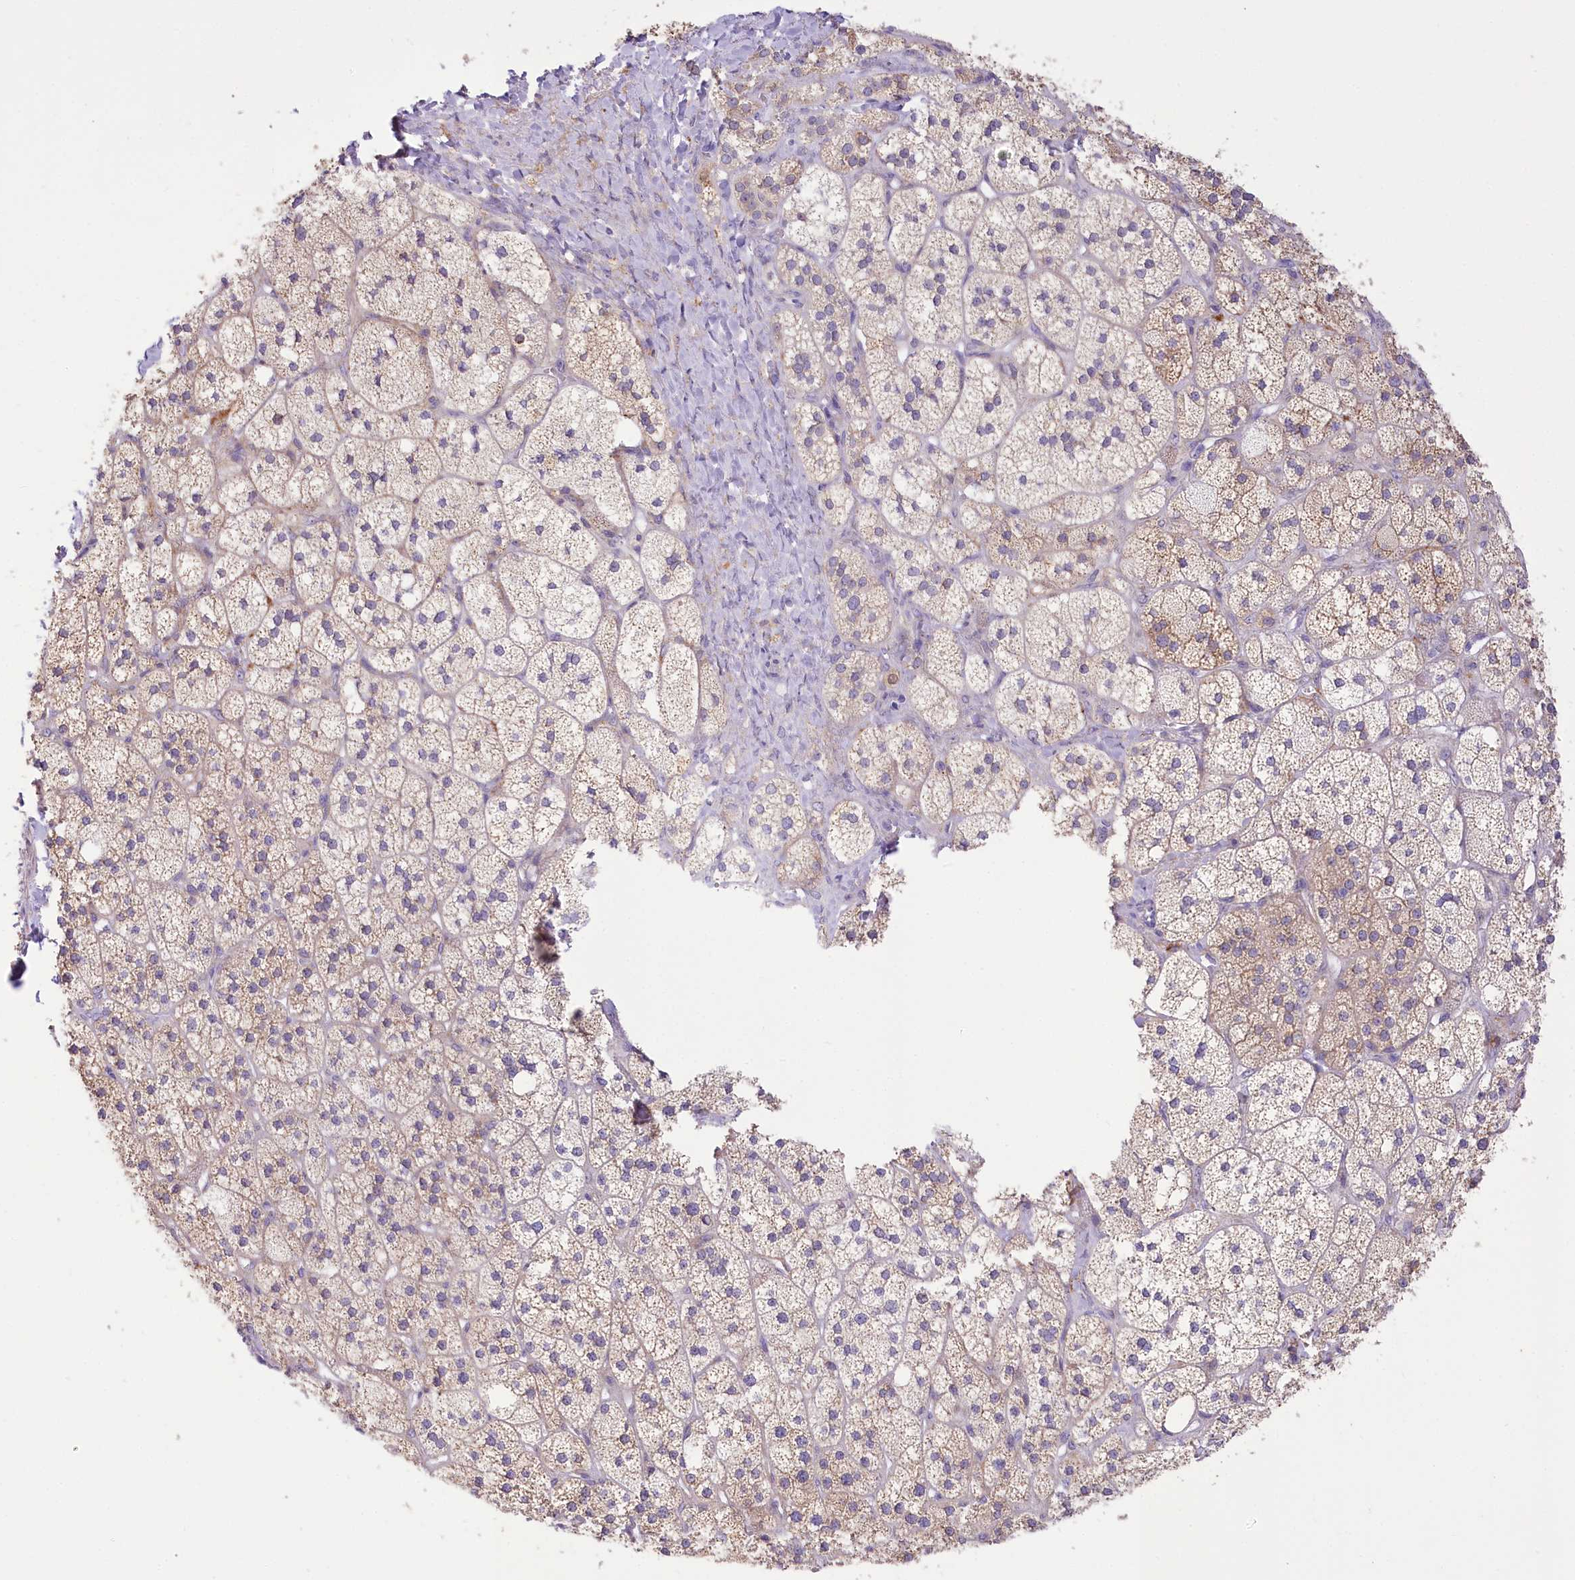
{"staining": {"intensity": "moderate", "quantity": "25%-75%", "location": "cytoplasmic/membranous"}, "tissue": "adrenal gland", "cell_type": "Glandular cells", "image_type": "normal", "snomed": [{"axis": "morphology", "description": "Normal tissue, NOS"}, {"axis": "topography", "description": "Adrenal gland"}], "caption": "High-power microscopy captured an immunohistochemistry (IHC) micrograph of normal adrenal gland, revealing moderate cytoplasmic/membranous positivity in approximately 25%-75% of glandular cells.", "gene": "NCKAP5", "patient": {"sex": "male", "age": 61}}